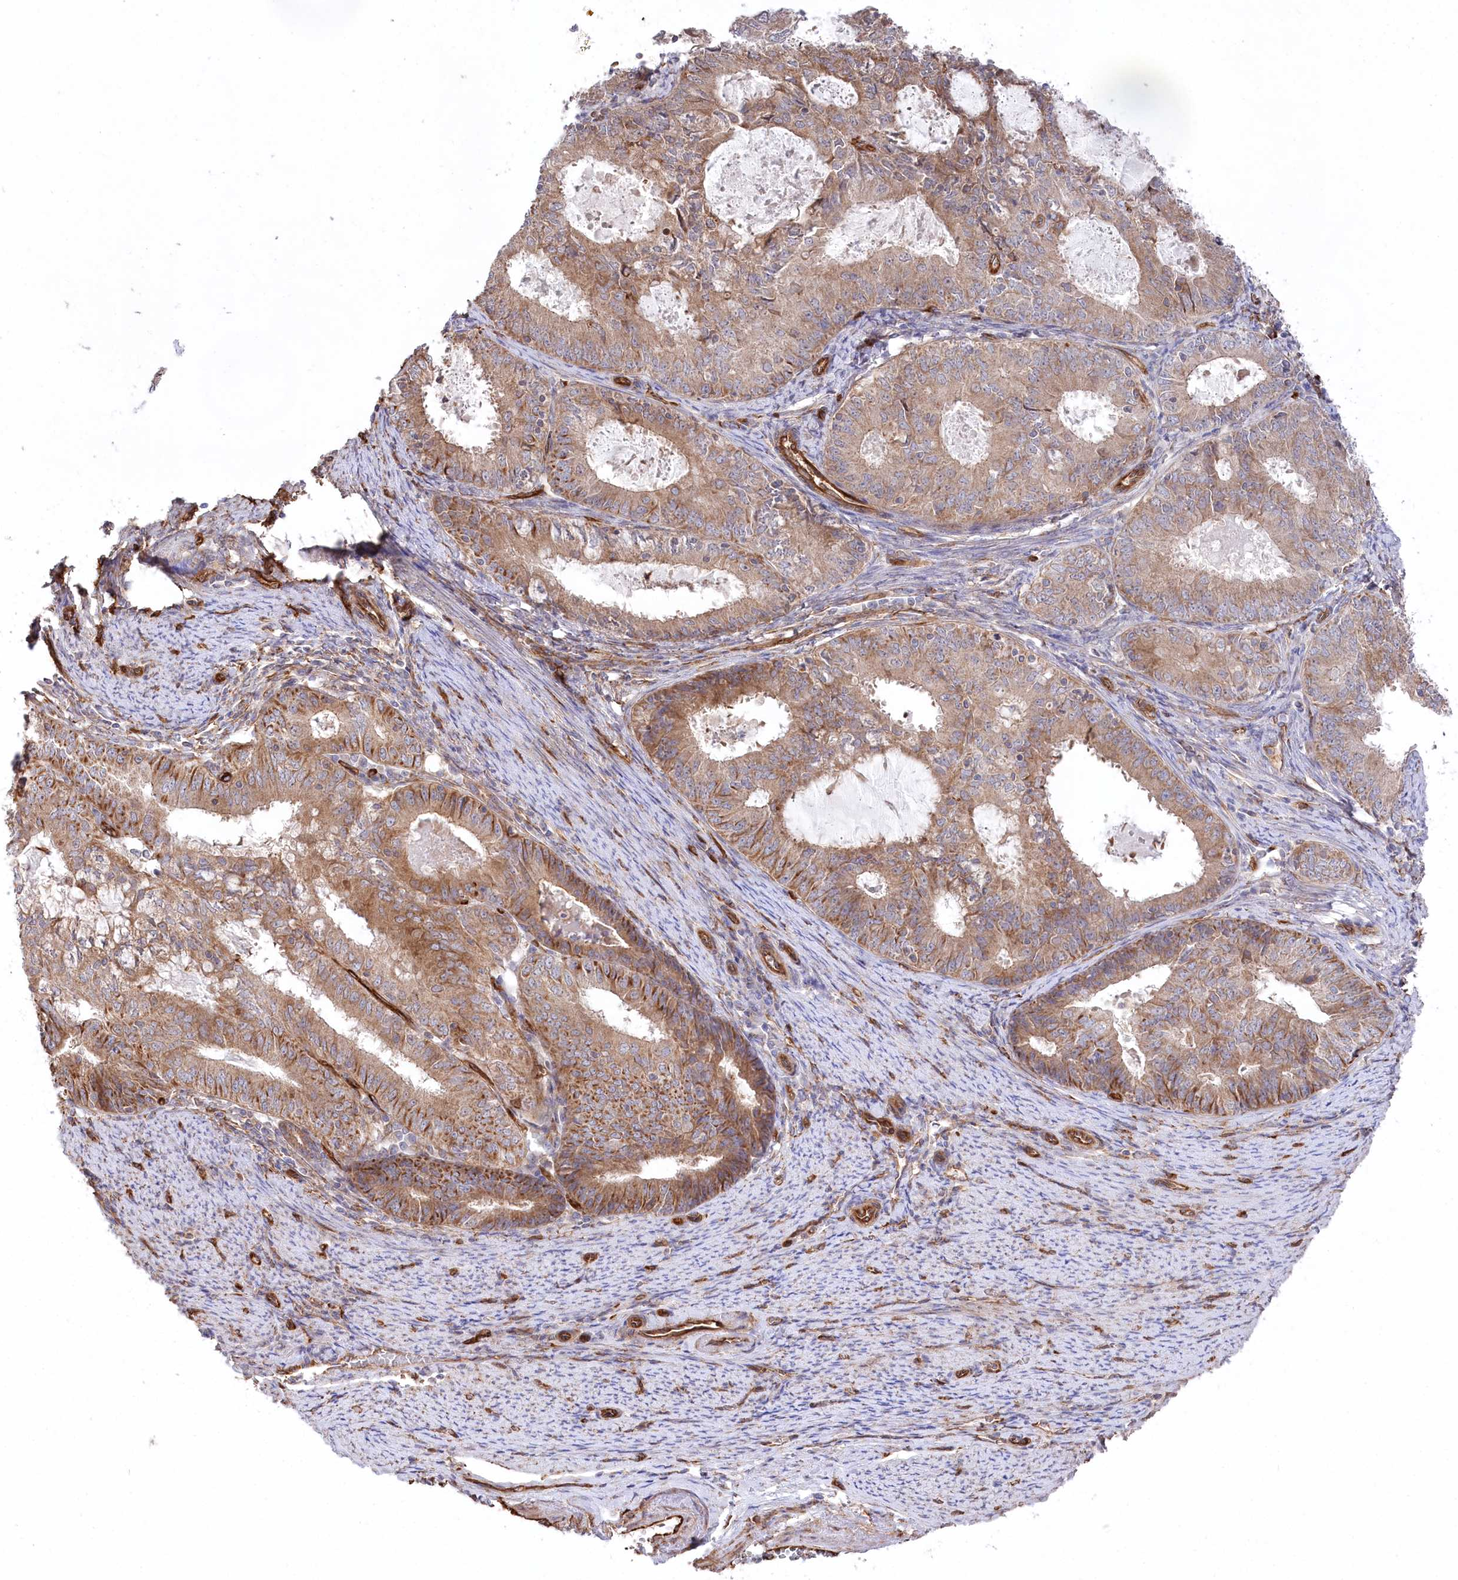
{"staining": {"intensity": "moderate", "quantity": ">75%", "location": "cytoplasmic/membranous"}, "tissue": "endometrial cancer", "cell_type": "Tumor cells", "image_type": "cancer", "snomed": [{"axis": "morphology", "description": "Adenocarcinoma, NOS"}, {"axis": "topography", "description": "Endometrium"}], "caption": "Brown immunohistochemical staining in human endometrial cancer reveals moderate cytoplasmic/membranous positivity in approximately >75% of tumor cells.", "gene": "MTPAP", "patient": {"sex": "female", "age": 57}}